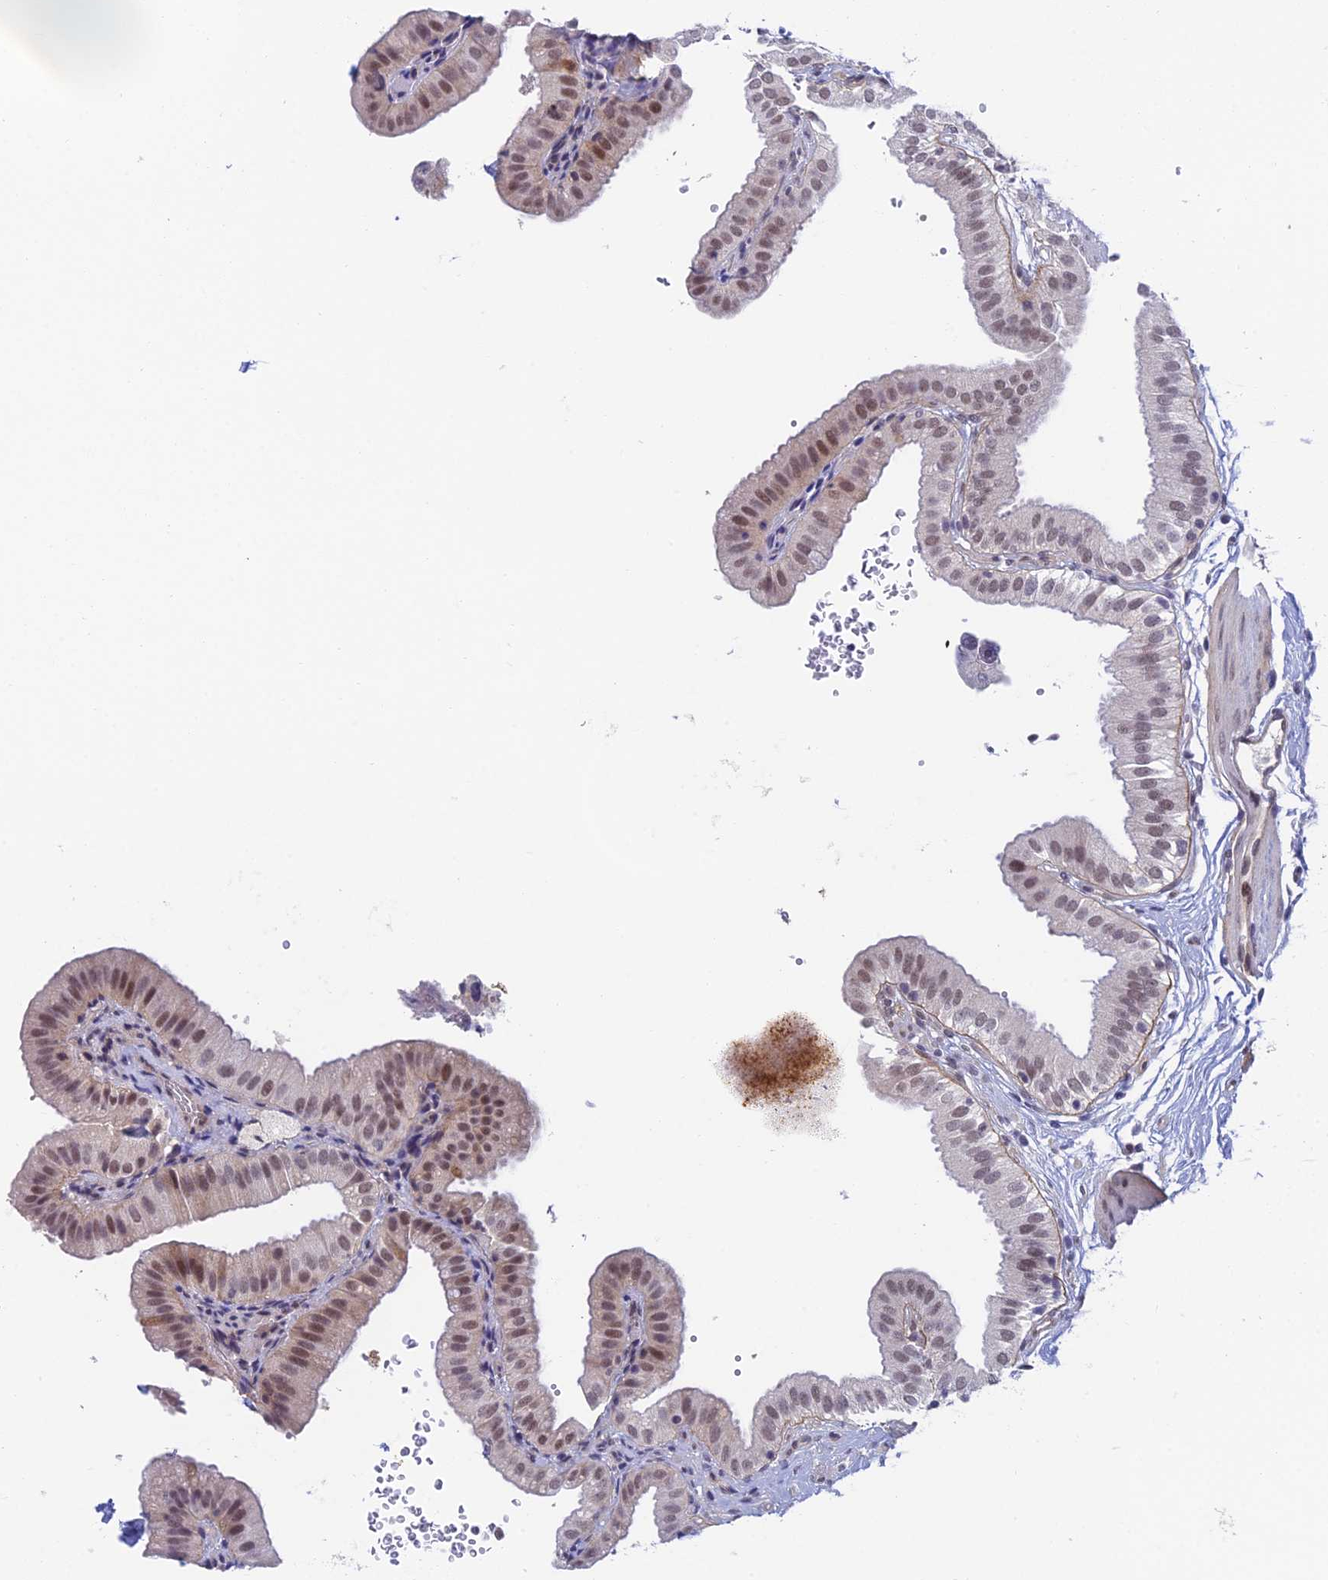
{"staining": {"intensity": "moderate", "quantity": "25%-75%", "location": "nuclear"}, "tissue": "gallbladder", "cell_type": "Glandular cells", "image_type": "normal", "snomed": [{"axis": "morphology", "description": "Normal tissue, NOS"}, {"axis": "topography", "description": "Gallbladder"}], "caption": "The micrograph displays a brown stain indicating the presence of a protein in the nuclear of glandular cells in gallbladder.", "gene": "NSMCE1", "patient": {"sex": "female", "age": 61}}